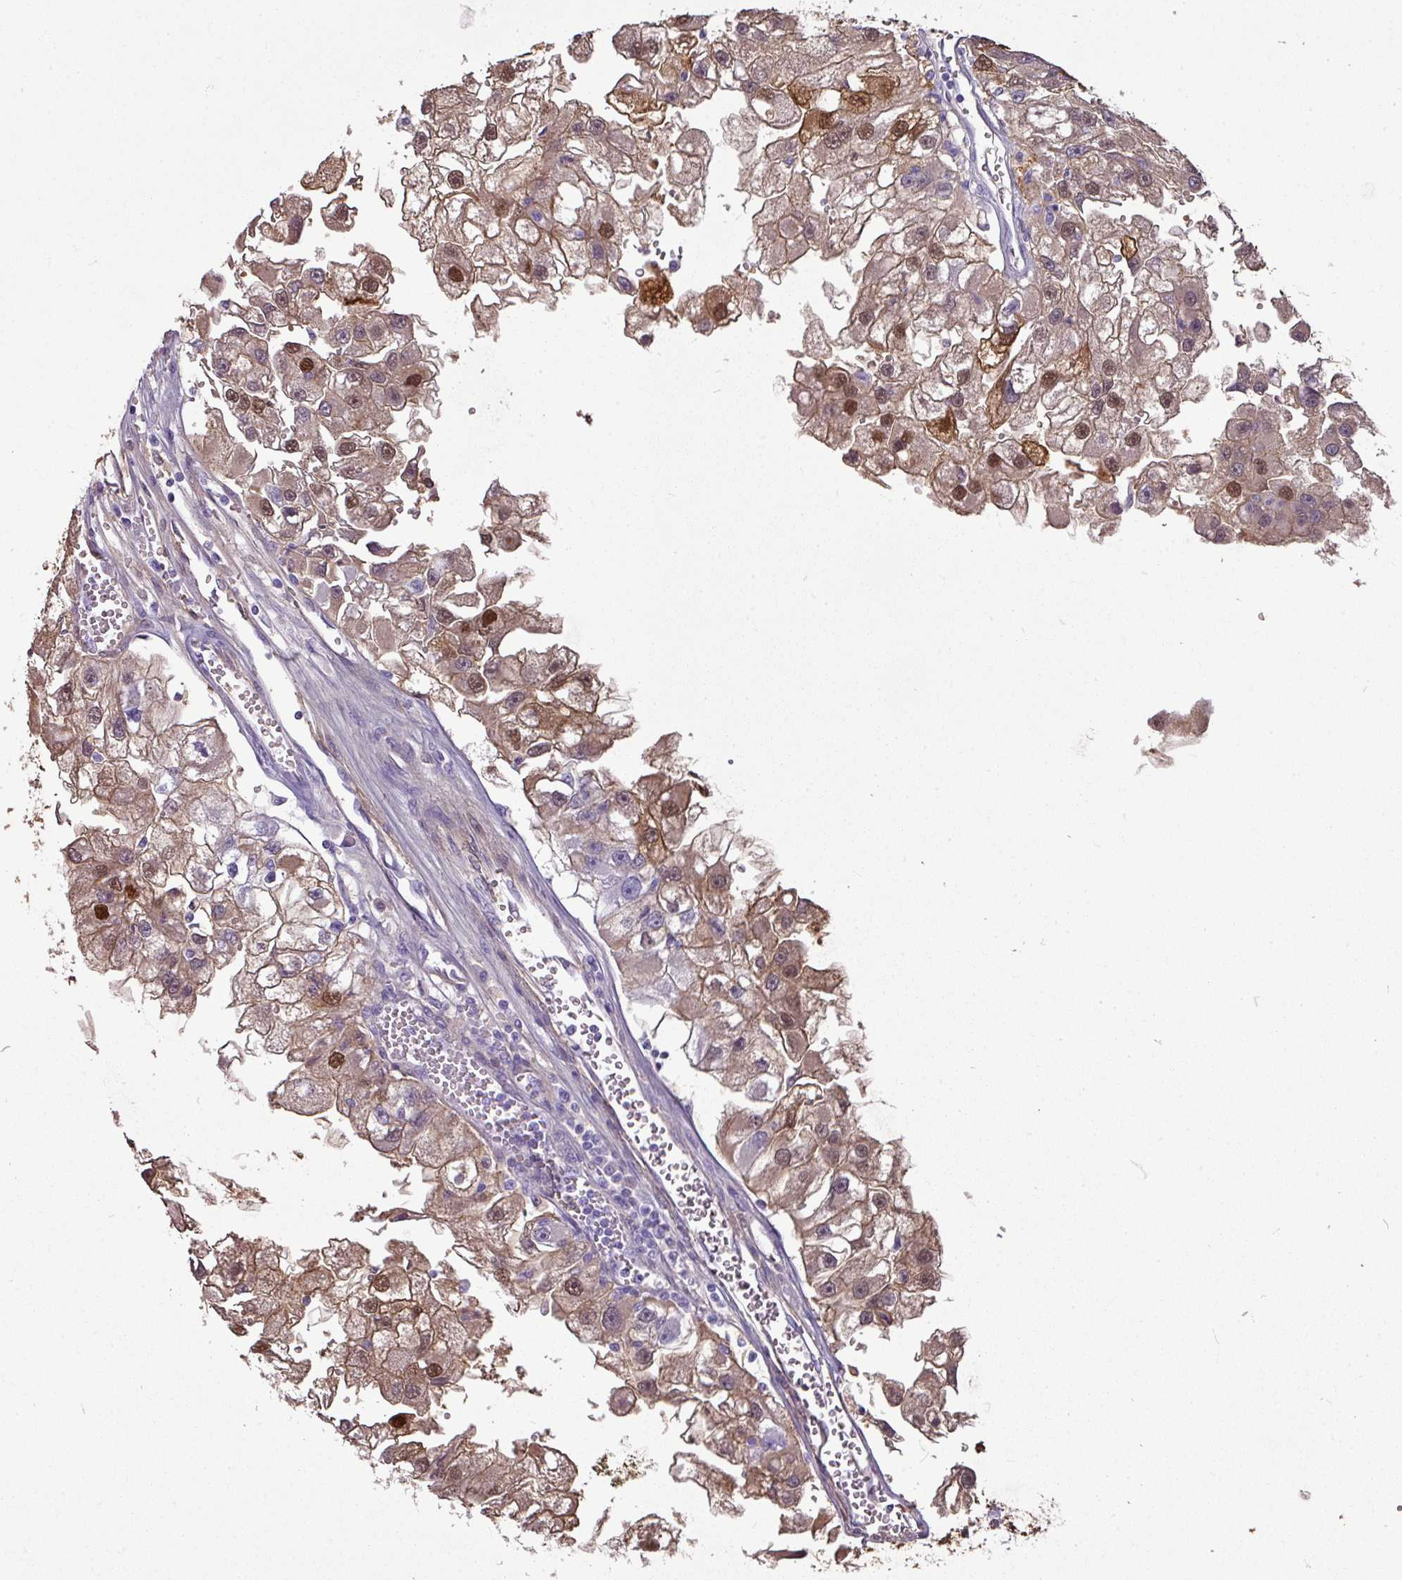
{"staining": {"intensity": "moderate", "quantity": "25%-75%", "location": "cytoplasmic/membranous,nuclear"}, "tissue": "renal cancer", "cell_type": "Tumor cells", "image_type": "cancer", "snomed": [{"axis": "morphology", "description": "Adenocarcinoma, NOS"}, {"axis": "topography", "description": "Kidney"}], "caption": "Immunohistochemistry (IHC) of human adenocarcinoma (renal) demonstrates medium levels of moderate cytoplasmic/membranous and nuclear expression in approximately 25%-75% of tumor cells.", "gene": "GSTA3", "patient": {"sex": "male", "age": 63}}